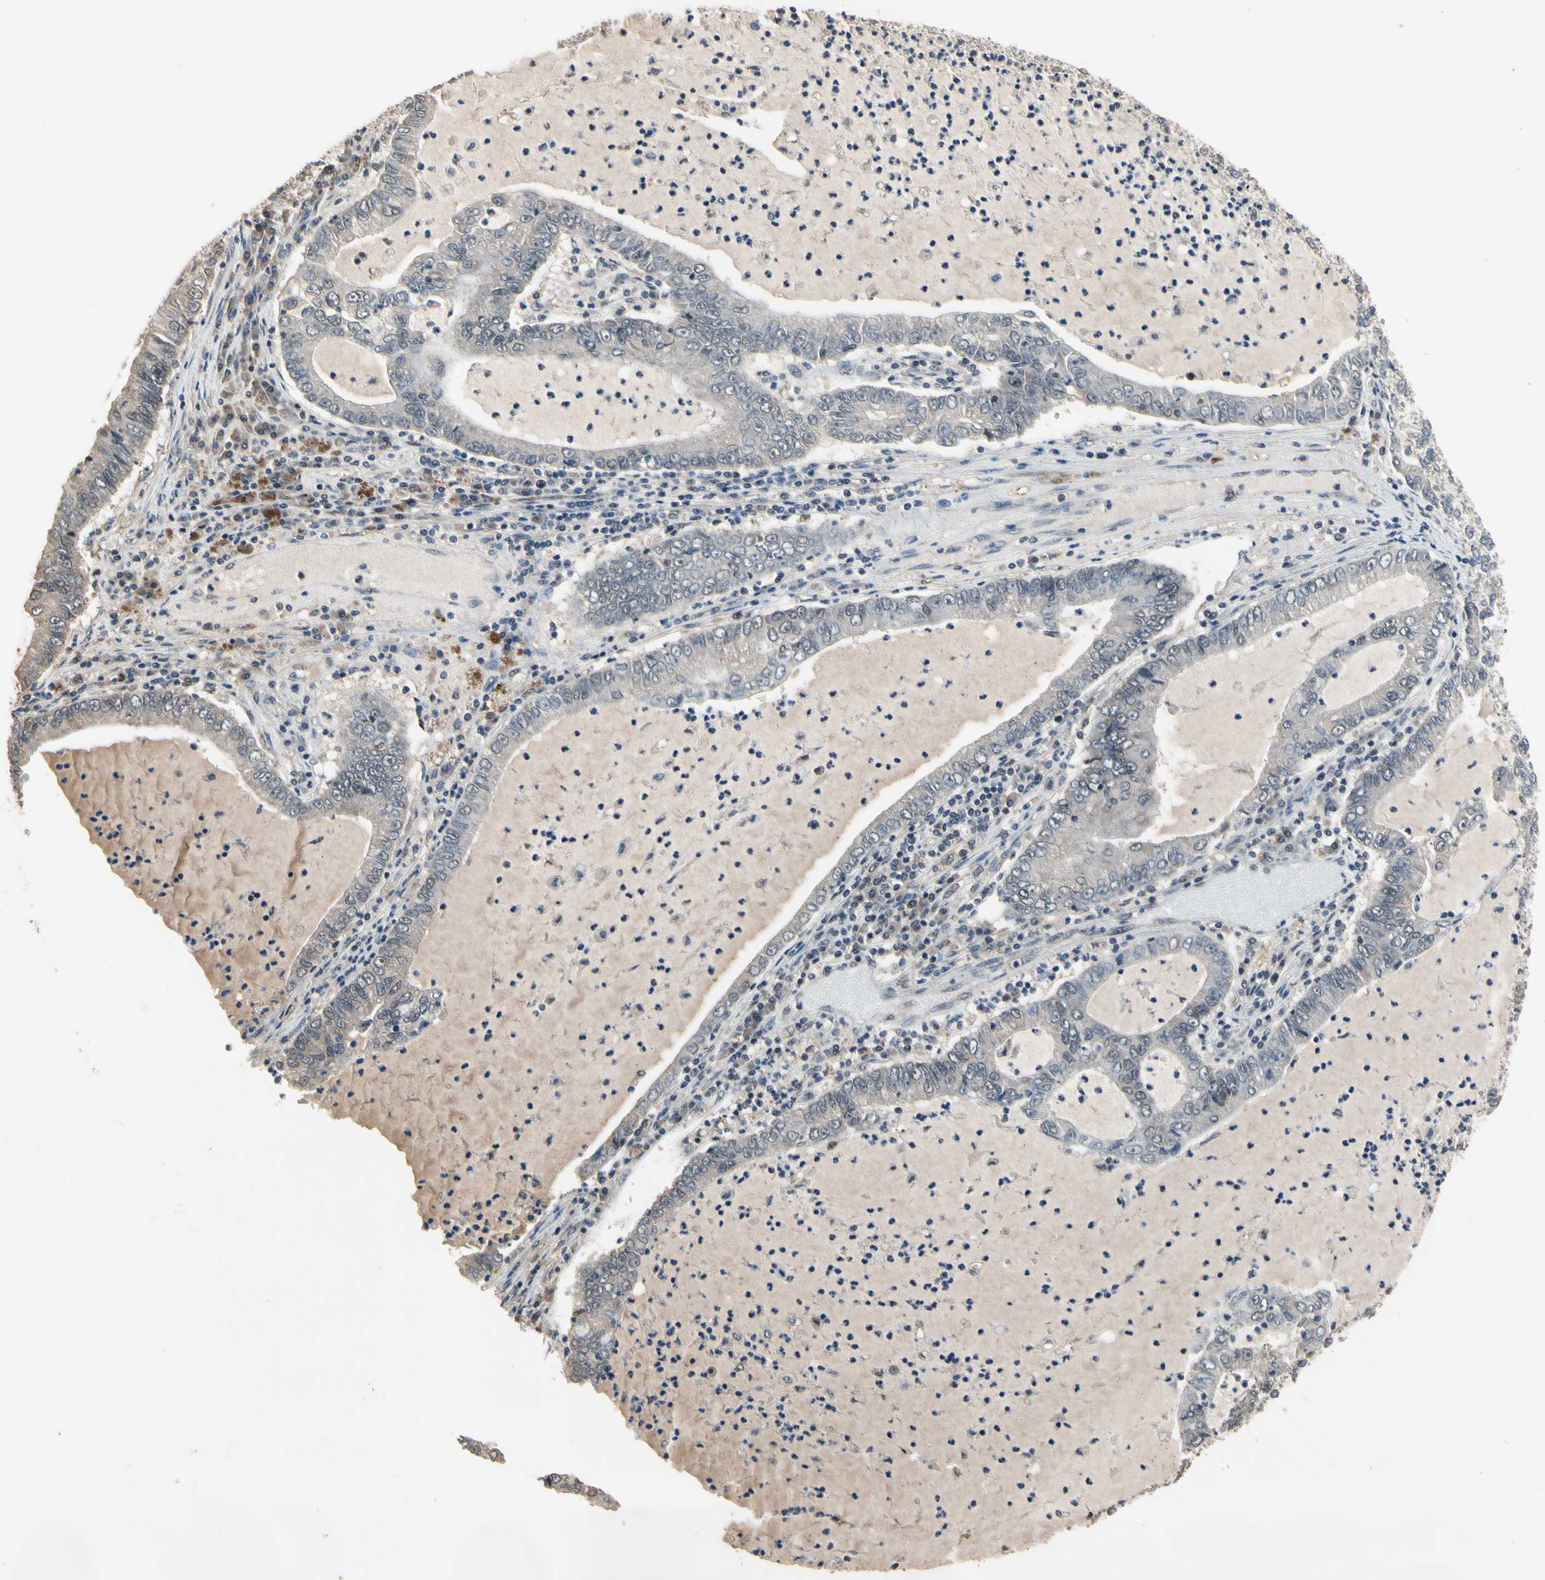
{"staining": {"intensity": "negative", "quantity": "none", "location": "none"}, "tissue": "lung cancer", "cell_type": "Tumor cells", "image_type": "cancer", "snomed": [{"axis": "morphology", "description": "Adenocarcinoma, NOS"}, {"axis": "topography", "description": "Lung"}], "caption": "A micrograph of lung cancer stained for a protein reveals no brown staining in tumor cells. (DAB (3,3'-diaminobenzidine) IHC with hematoxylin counter stain).", "gene": "ZNF174", "patient": {"sex": "female", "age": 51}}